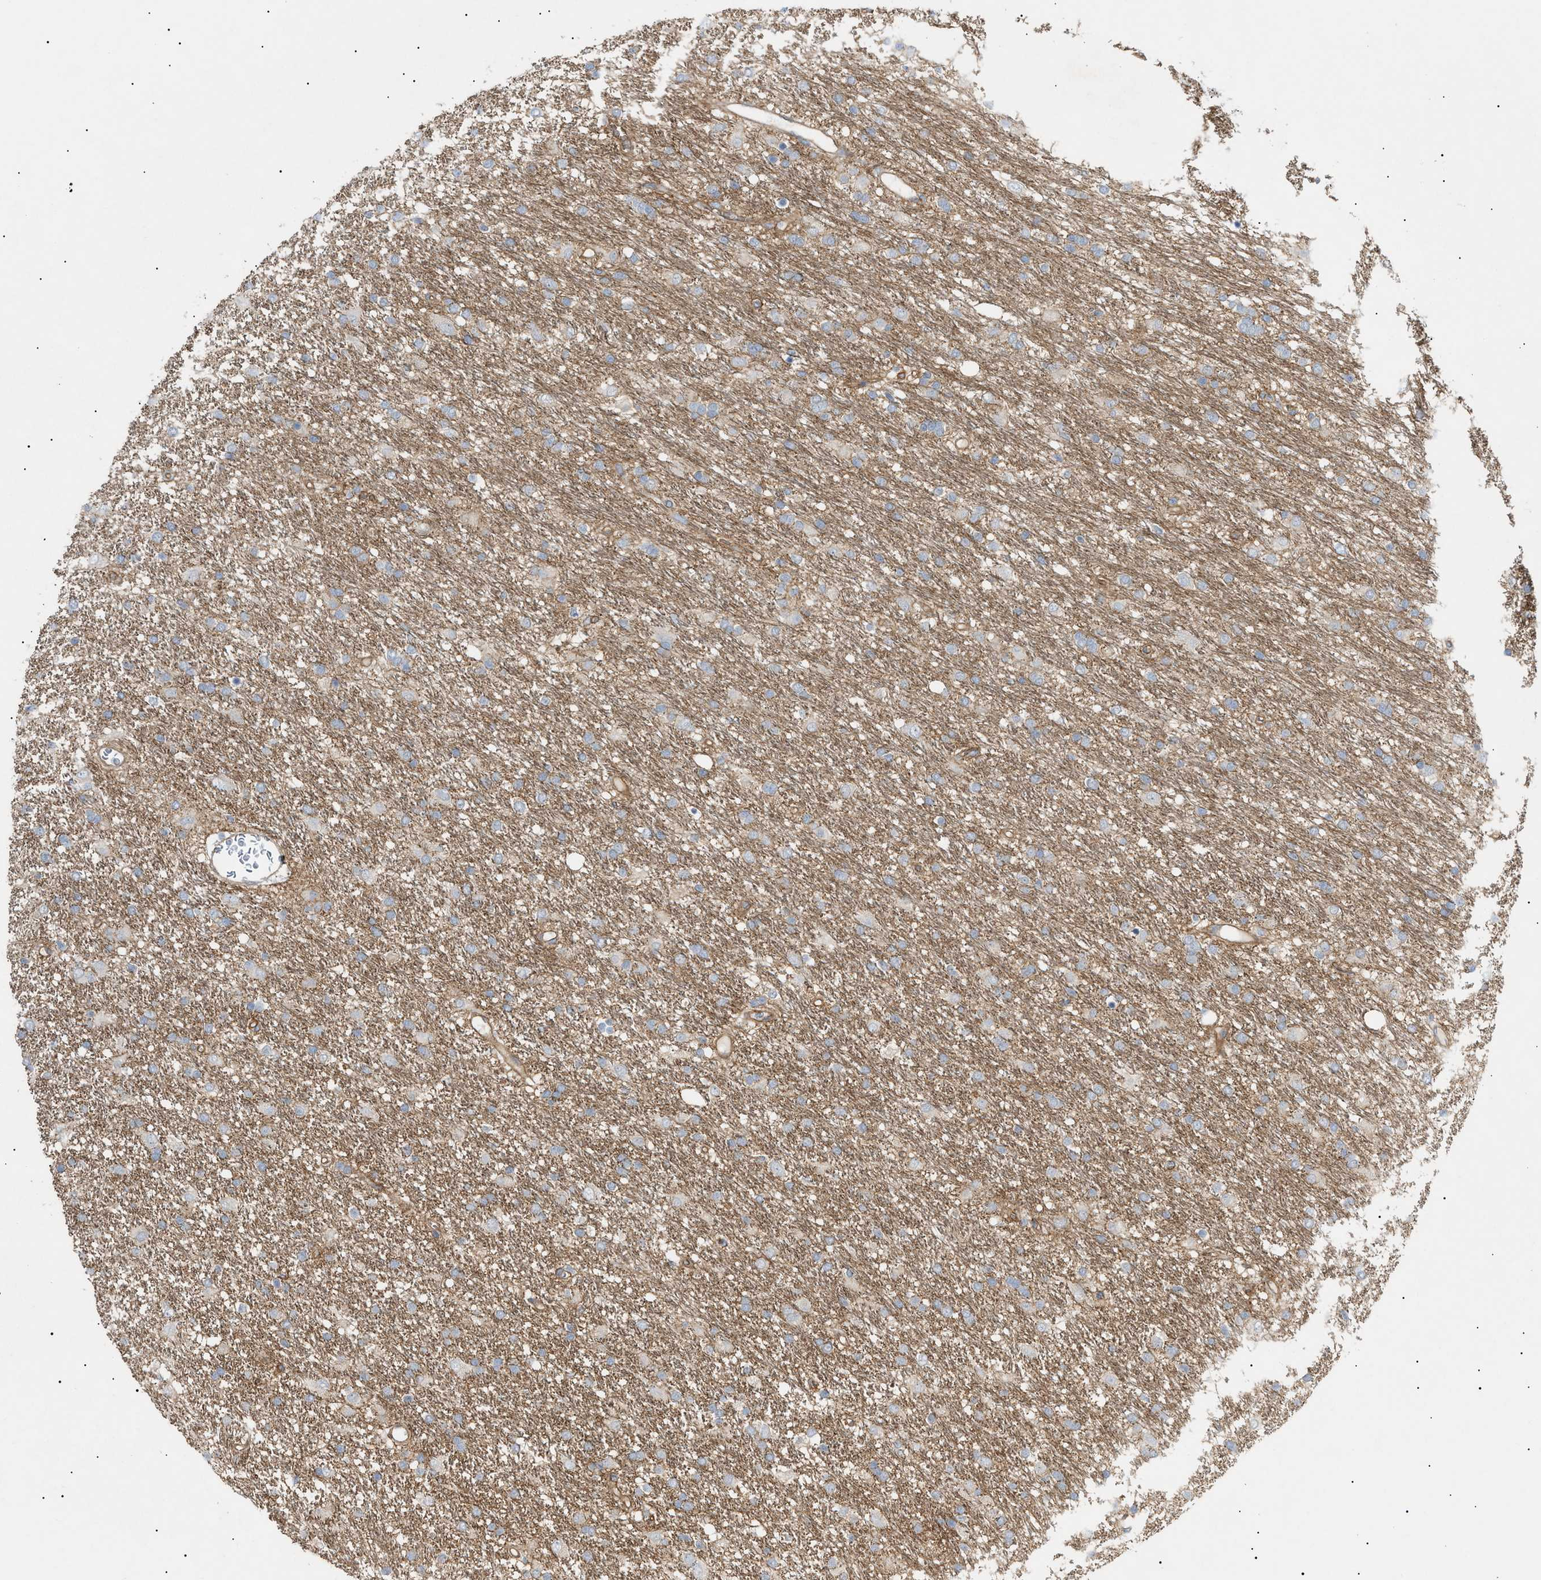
{"staining": {"intensity": "weak", "quantity": "<25%", "location": "cytoplasmic/membranous"}, "tissue": "glioma", "cell_type": "Tumor cells", "image_type": "cancer", "snomed": [{"axis": "morphology", "description": "Glioma, malignant, Low grade"}, {"axis": "topography", "description": "Brain"}], "caption": "Immunohistochemistry of glioma displays no staining in tumor cells.", "gene": "ZFHX2", "patient": {"sex": "male", "age": 77}}